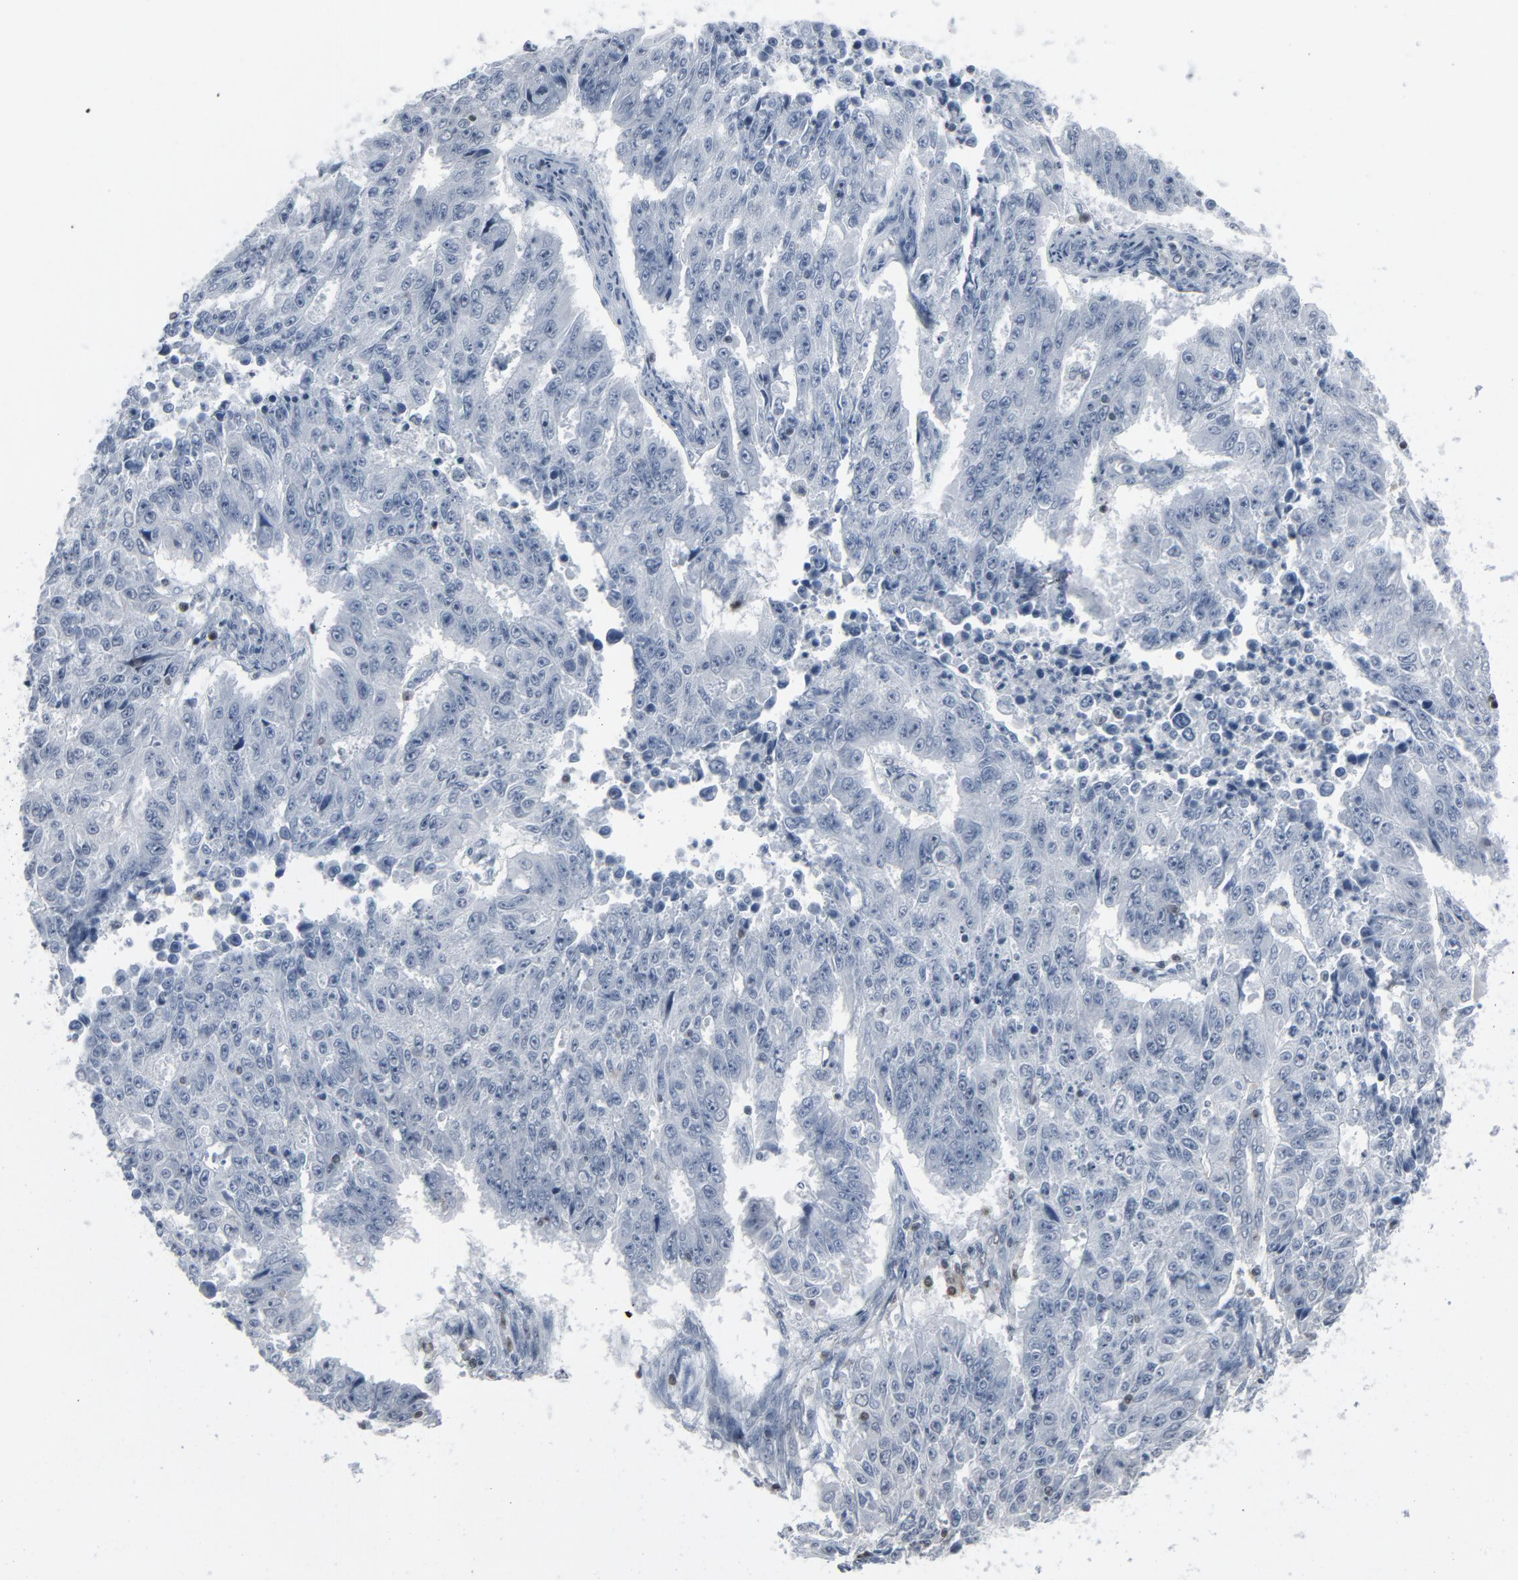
{"staining": {"intensity": "negative", "quantity": "none", "location": "none"}, "tissue": "endometrial cancer", "cell_type": "Tumor cells", "image_type": "cancer", "snomed": [{"axis": "morphology", "description": "Adenocarcinoma, NOS"}, {"axis": "topography", "description": "Endometrium"}], "caption": "Protein analysis of endometrial adenocarcinoma shows no significant expression in tumor cells. The staining was performed using DAB (3,3'-diaminobenzidine) to visualize the protein expression in brown, while the nuclei were stained in blue with hematoxylin (Magnification: 20x).", "gene": "STAT5A", "patient": {"sex": "female", "age": 42}}